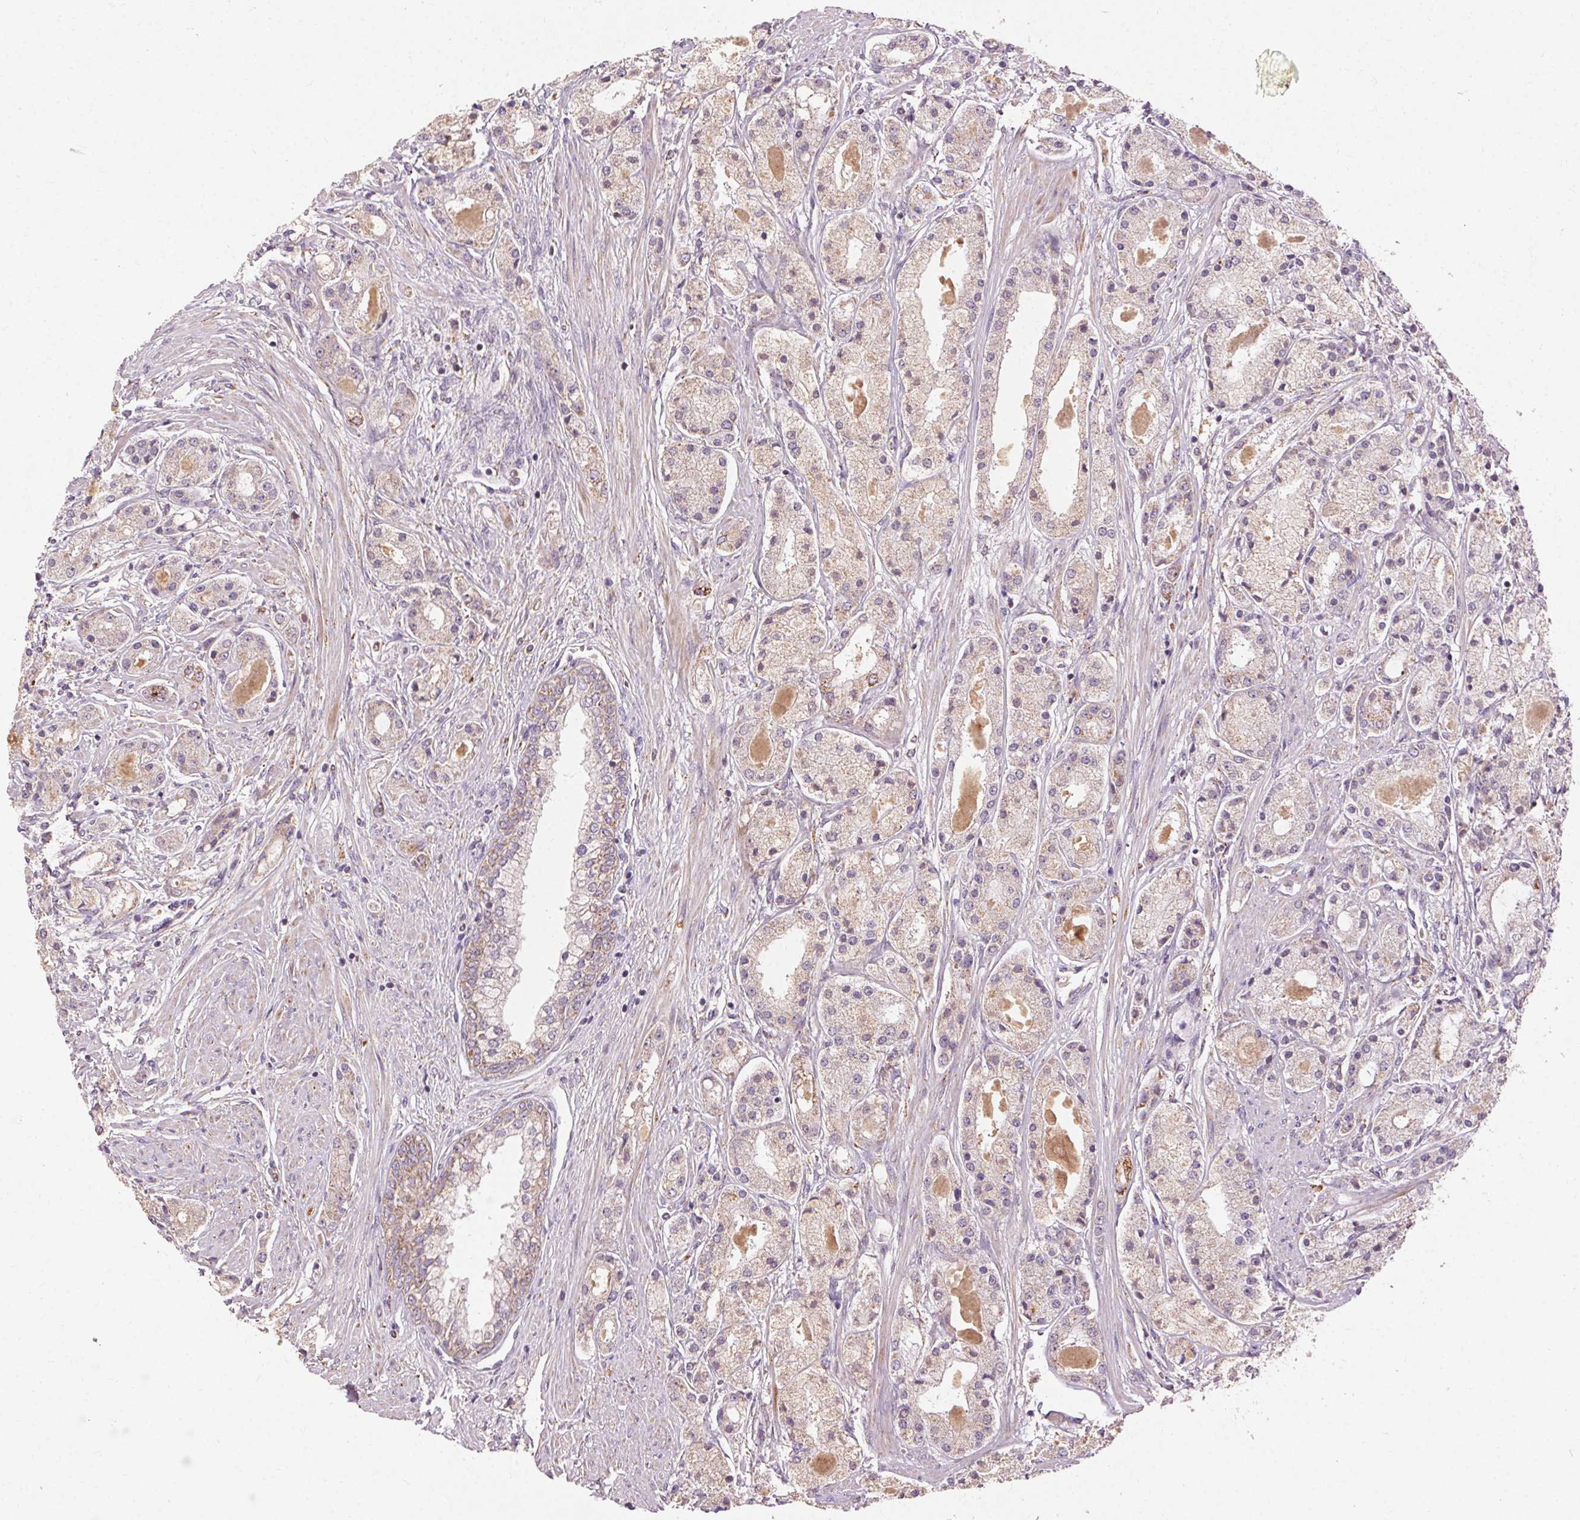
{"staining": {"intensity": "moderate", "quantity": "<25%", "location": "cytoplasmic/membranous"}, "tissue": "prostate cancer", "cell_type": "Tumor cells", "image_type": "cancer", "snomed": [{"axis": "morphology", "description": "Adenocarcinoma, High grade"}, {"axis": "topography", "description": "Prostate"}], "caption": "Moderate cytoplasmic/membranous protein staining is appreciated in about <25% of tumor cells in high-grade adenocarcinoma (prostate).", "gene": "REP15", "patient": {"sex": "male", "age": 67}}